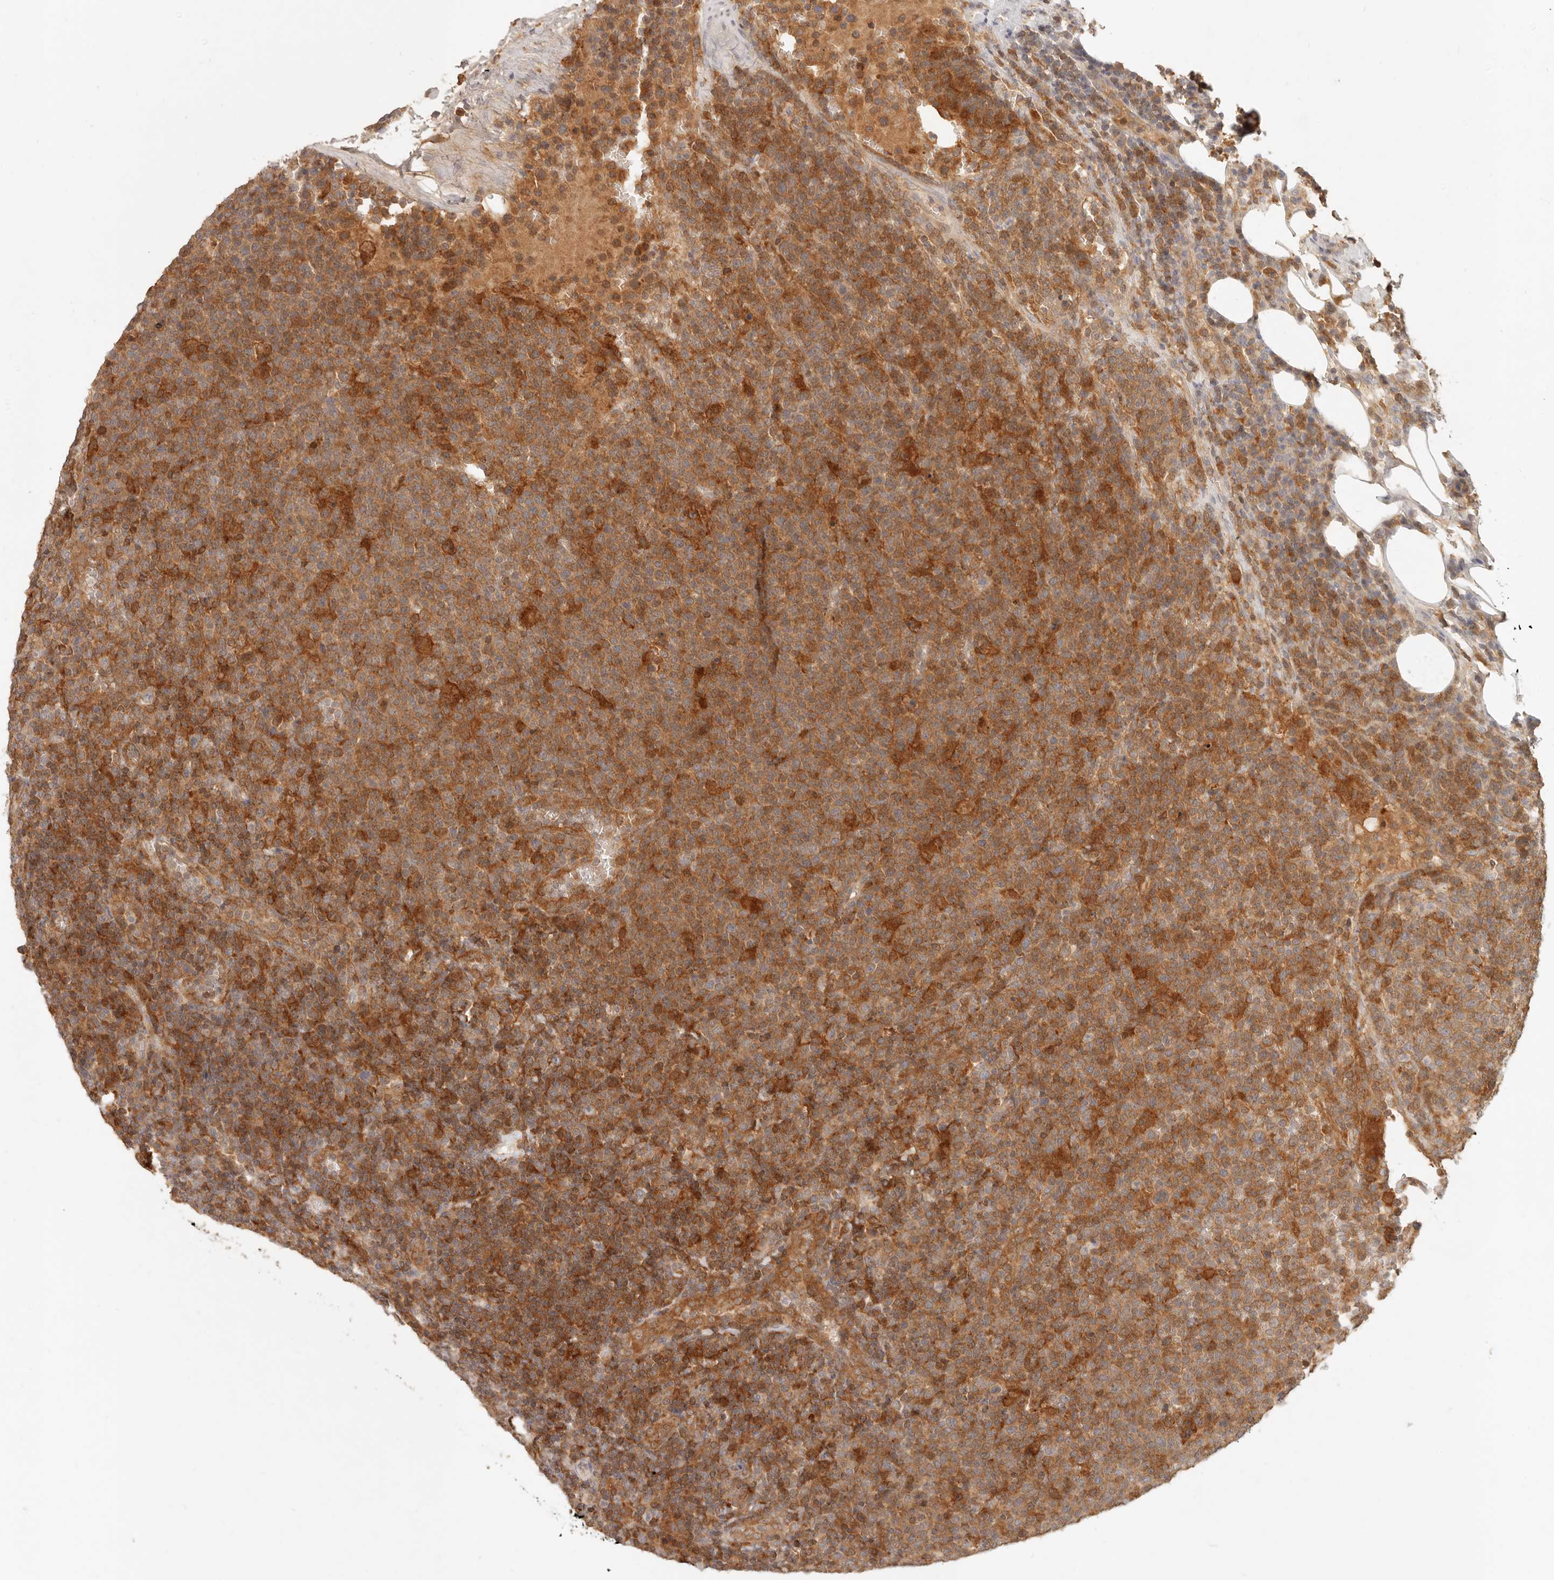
{"staining": {"intensity": "moderate", "quantity": ">75%", "location": "cytoplasmic/membranous"}, "tissue": "lymphoma", "cell_type": "Tumor cells", "image_type": "cancer", "snomed": [{"axis": "morphology", "description": "Malignant lymphoma, non-Hodgkin's type, High grade"}, {"axis": "topography", "description": "Lymph node"}], "caption": "Malignant lymphoma, non-Hodgkin's type (high-grade) stained for a protein shows moderate cytoplasmic/membranous positivity in tumor cells.", "gene": "NECAP2", "patient": {"sex": "male", "age": 61}}